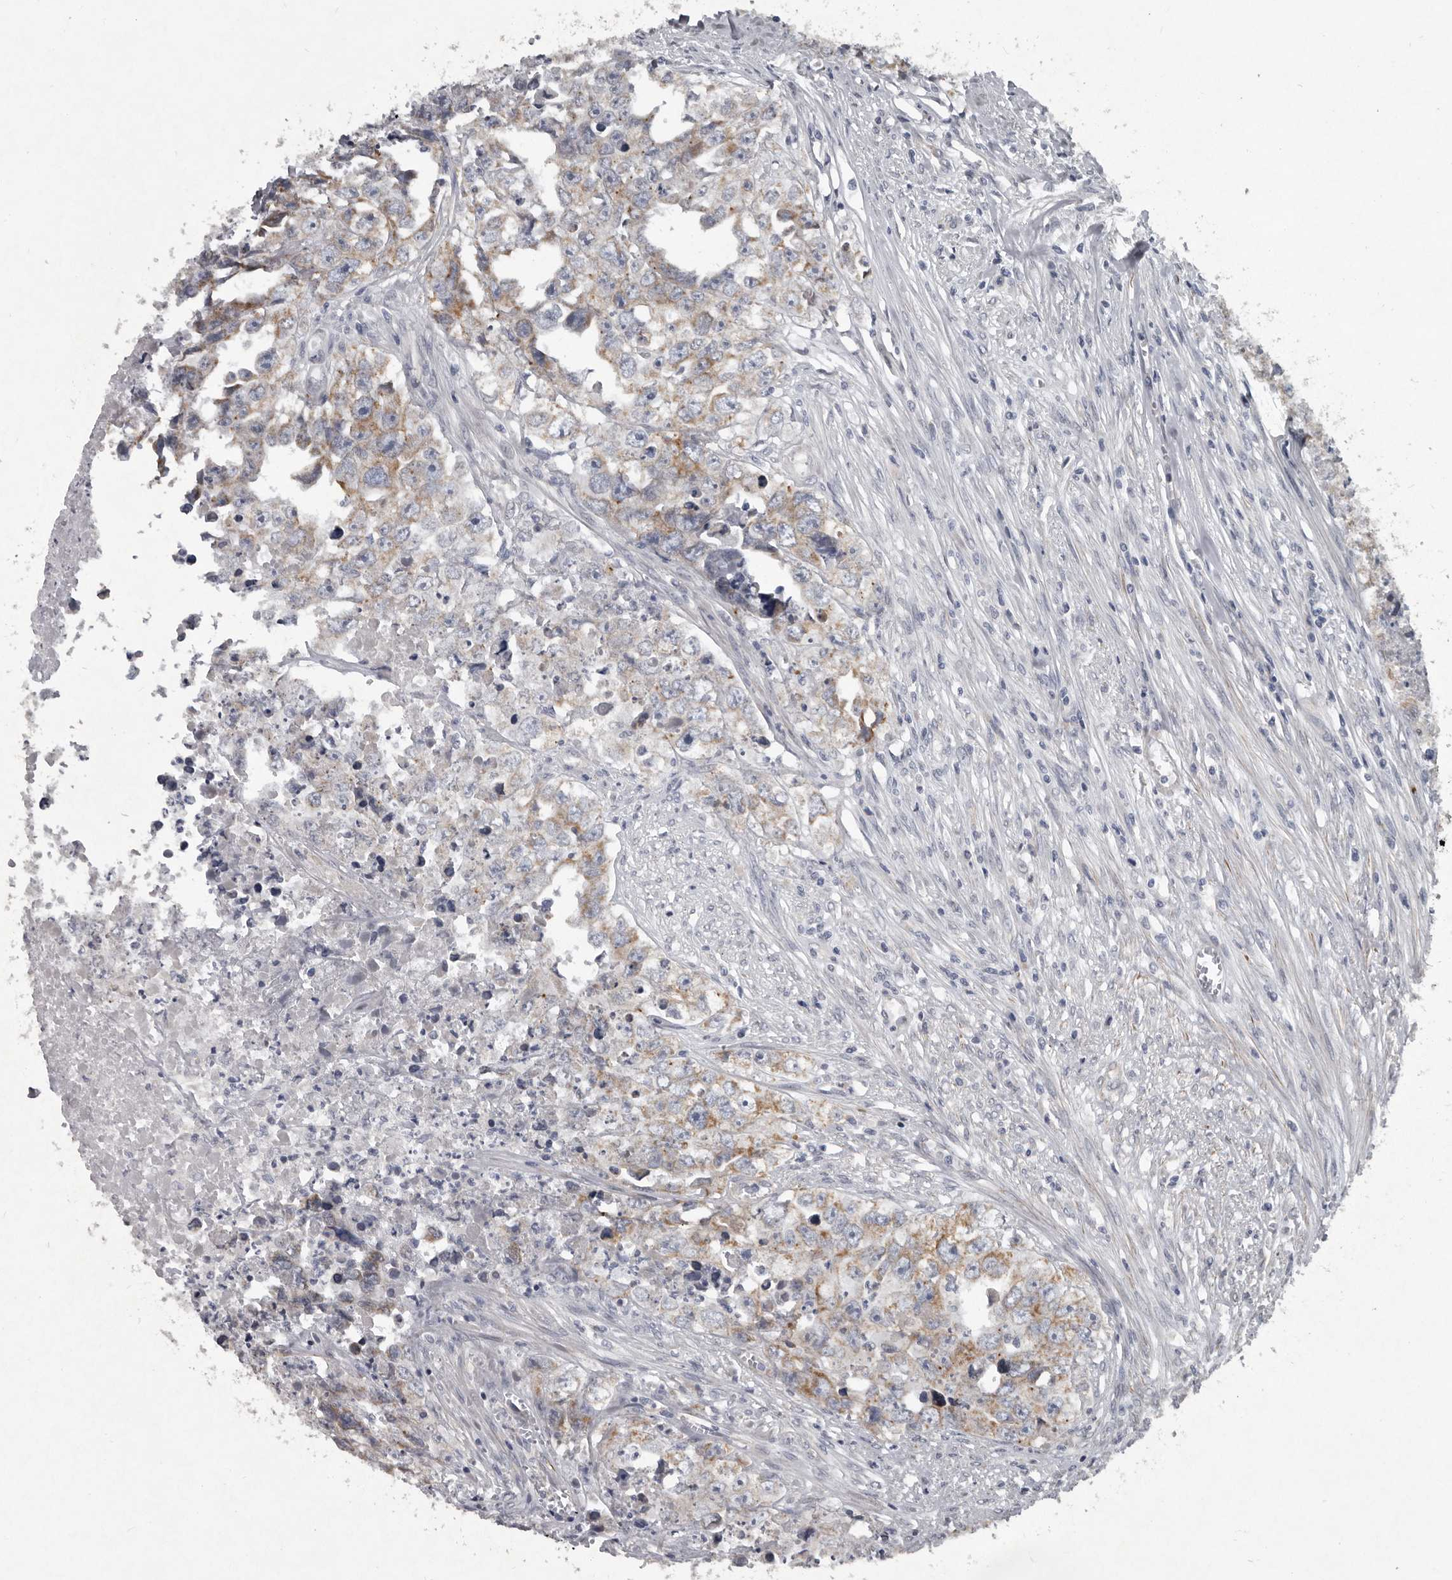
{"staining": {"intensity": "weak", "quantity": ">75%", "location": "cytoplasmic/membranous"}, "tissue": "testis cancer", "cell_type": "Tumor cells", "image_type": "cancer", "snomed": [{"axis": "morphology", "description": "Seminoma, NOS"}, {"axis": "morphology", "description": "Carcinoma, Embryonal, NOS"}, {"axis": "topography", "description": "Testis"}], "caption": "Brown immunohistochemical staining in human testis cancer (embryonal carcinoma) shows weak cytoplasmic/membranous positivity in approximately >75% of tumor cells.", "gene": "MRPS15", "patient": {"sex": "male", "age": 43}}